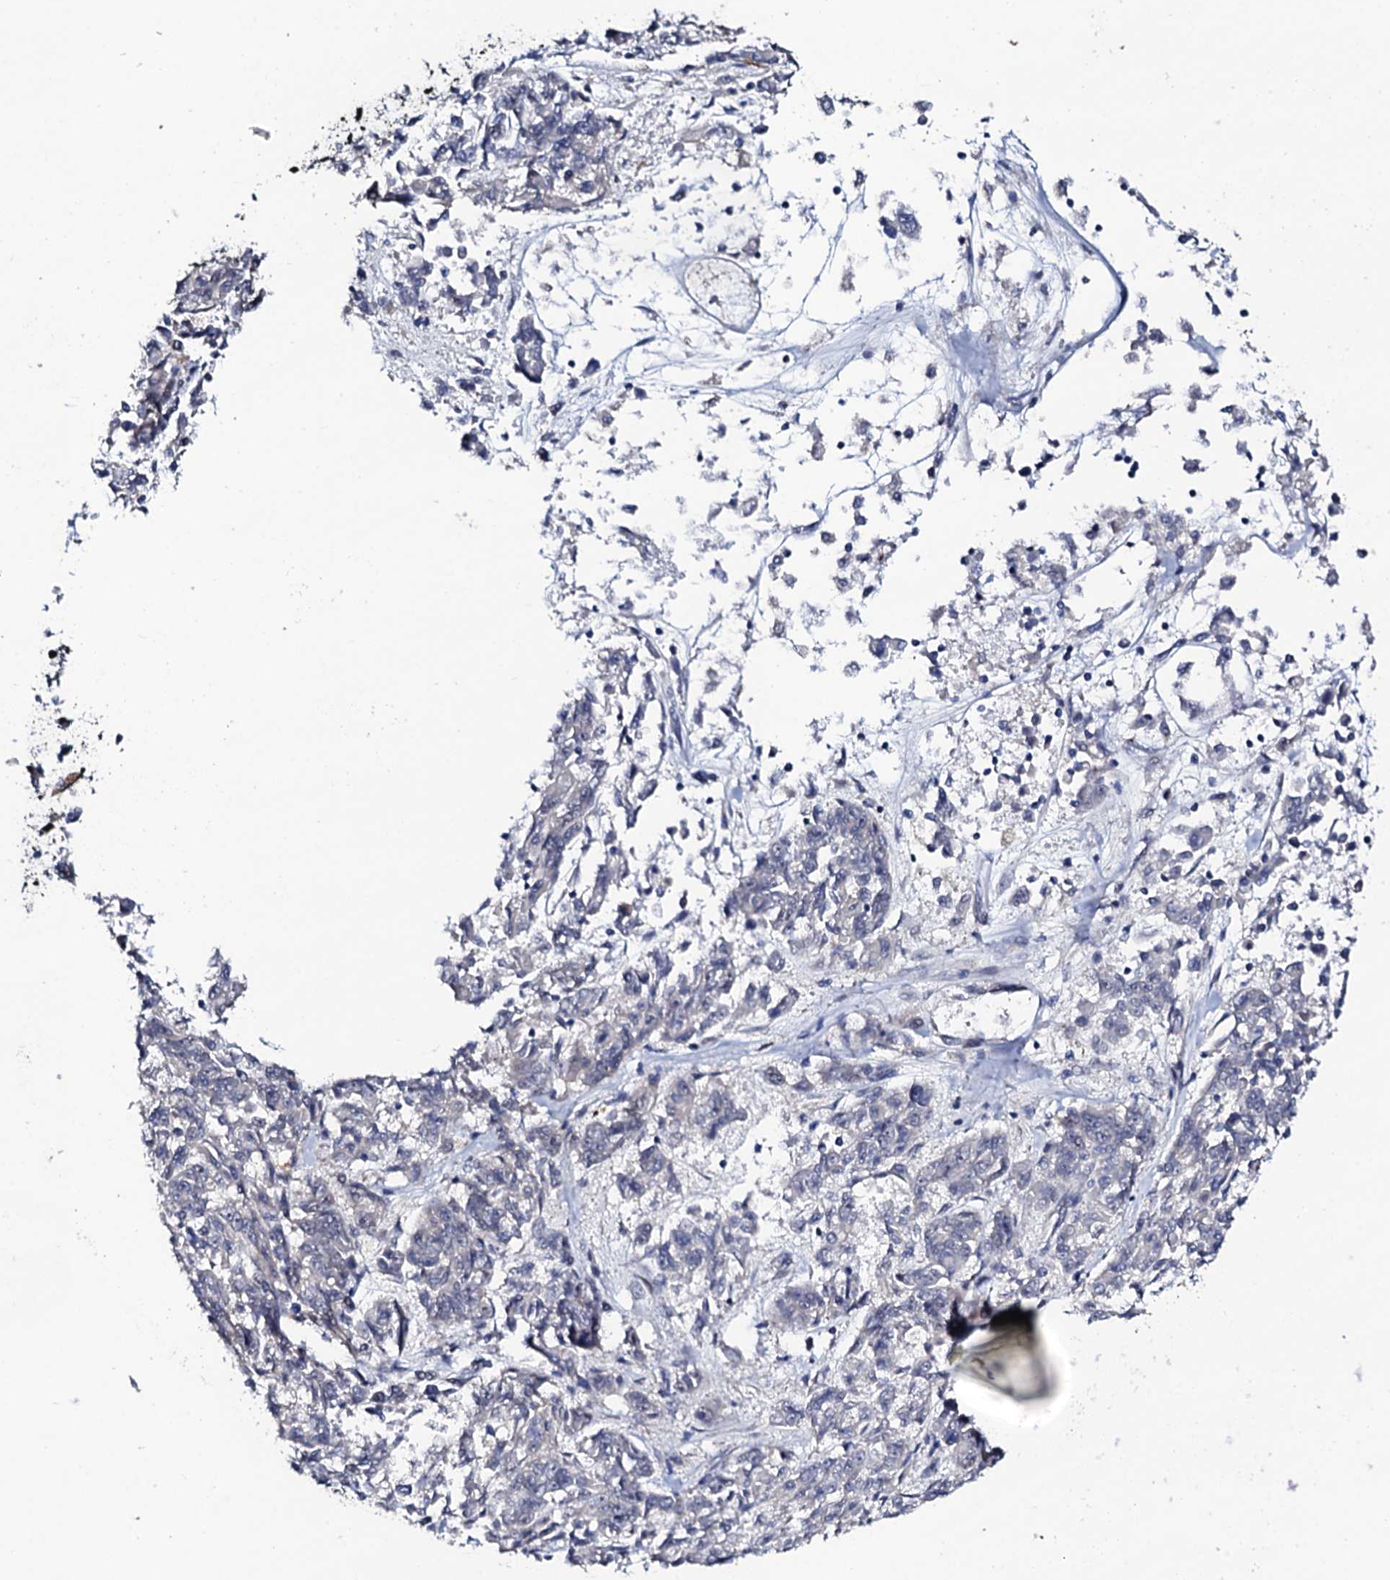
{"staining": {"intensity": "negative", "quantity": "none", "location": "none"}, "tissue": "melanoma", "cell_type": "Tumor cells", "image_type": "cancer", "snomed": [{"axis": "morphology", "description": "Malignant melanoma, NOS"}, {"axis": "topography", "description": "Skin"}], "caption": "Immunohistochemical staining of malignant melanoma reveals no significant positivity in tumor cells. (DAB immunohistochemistry, high magnification).", "gene": "CIAO2A", "patient": {"sex": "male", "age": 53}}